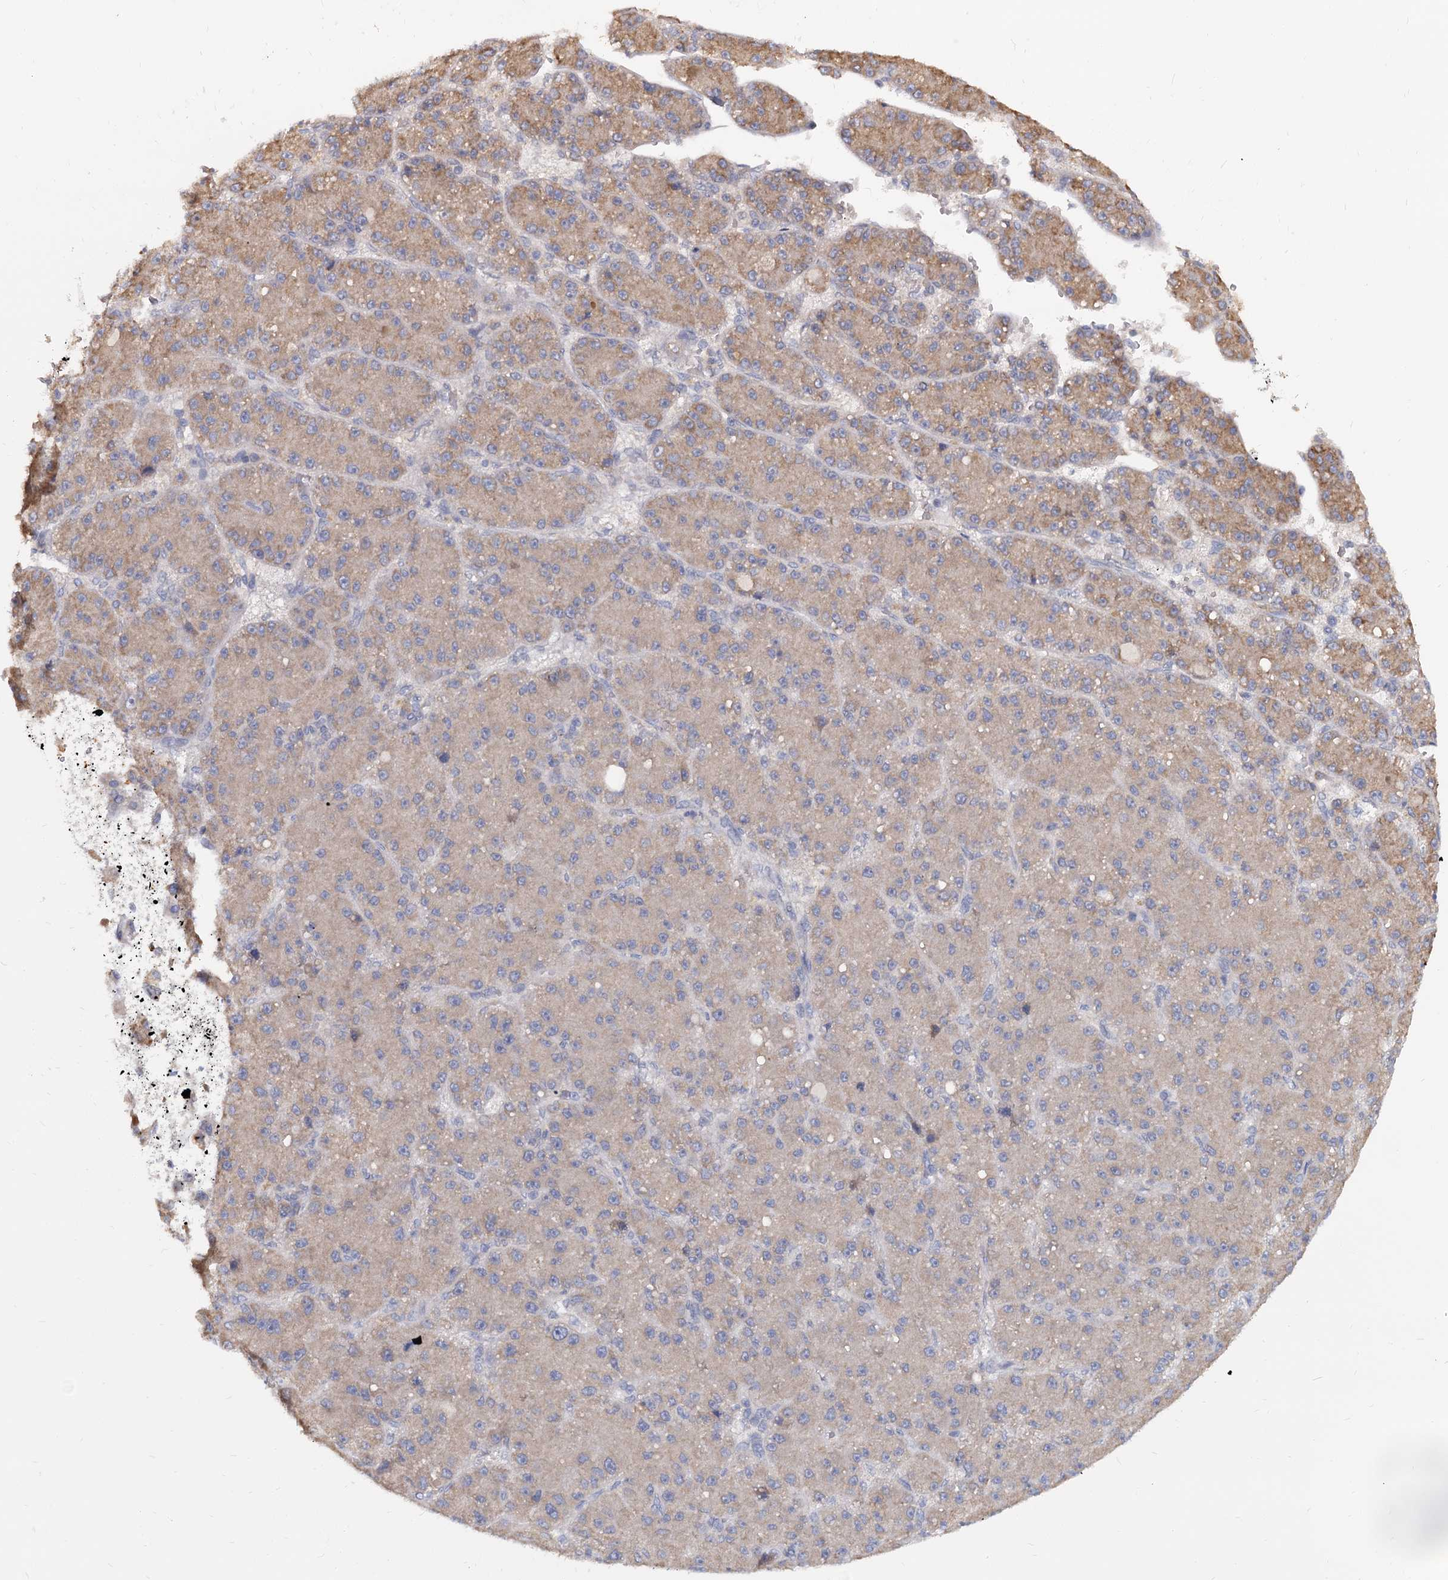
{"staining": {"intensity": "moderate", "quantity": "<25%", "location": "cytoplasmic/membranous"}, "tissue": "liver cancer", "cell_type": "Tumor cells", "image_type": "cancer", "snomed": [{"axis": "morphology", "description": "Carcinoma, Hepatocellular, NOS"}, {"axis": "topography", "description": "Liver"}], "caption": "Immunohistochemical staining of human liver cancer (hepatocellular carcinoma) exhibits low levels of moderate cytoplasmic/membranous staining in approximately <25% of tumor cells.", "gene": "LRRC51", "patient": {"sex": "male", "age": 67}}